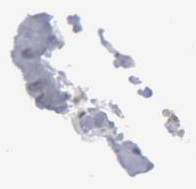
{"staining": {"intensity": "negative", "quantity": "none", "location": "none"}, "tissue": "breast cancer", "cell_type": "Tumor cells", "image_type": "cancer", "snomed": [{"axis": "morphology", "description": "Neoplasm, malignant, NOS"}, {"axis": "topography", "description": "Breast"}], "caption": "DAB immunohistochemical staining of malignant neoplasm (breast) demonstrates no significant expression in tumor cells.", "gene": "MECP2", "patient": {"sex": "female", "age": 50}}